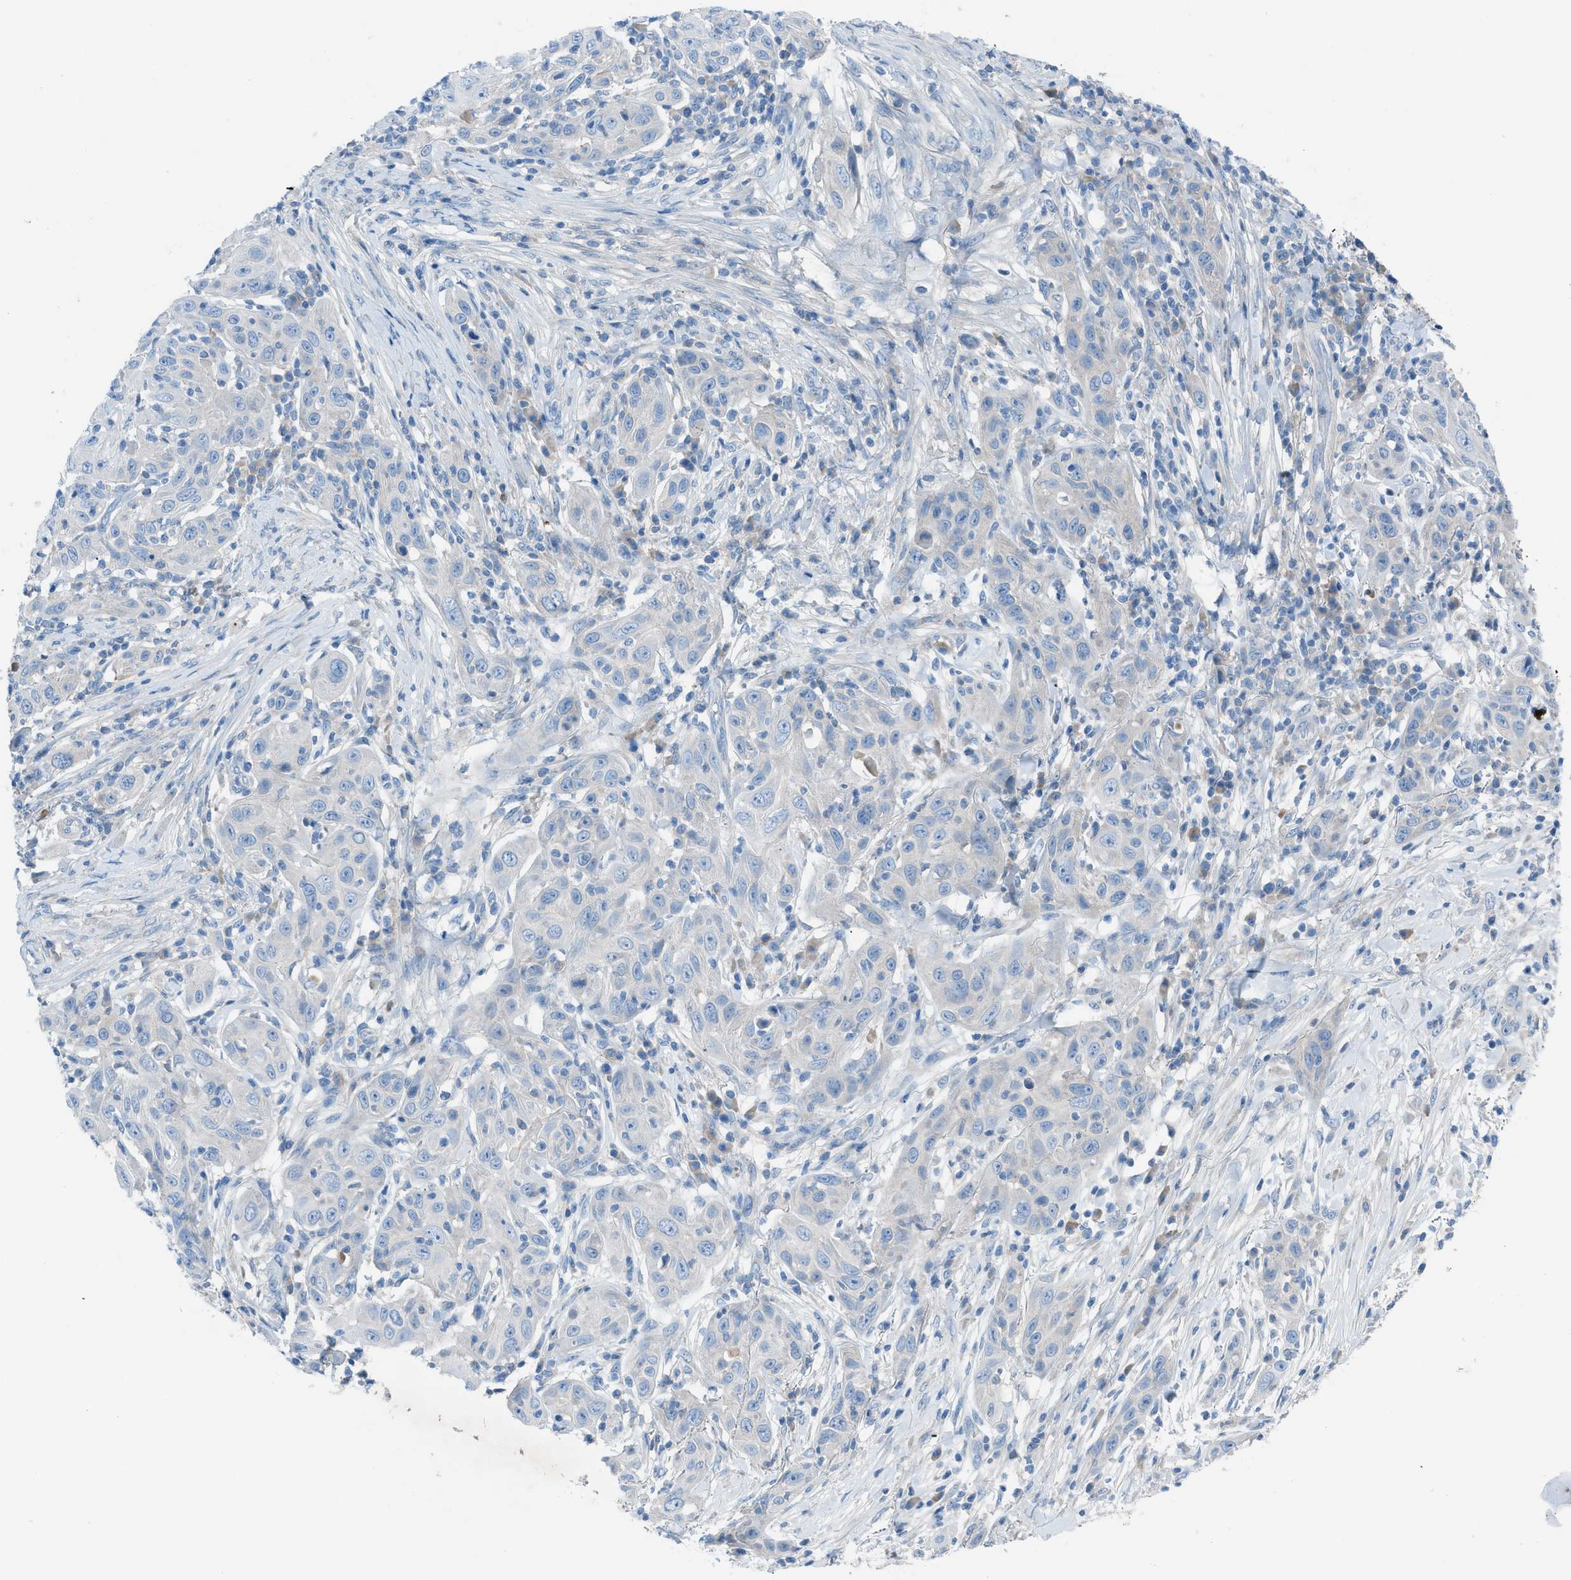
{"staining": {"intensity": "negative", "quantity": "none", "location": "none"}, "tissue": "skin cancer", "cell_type": "Tumor cells", "image_type": "cancer", "snomed": [{"axis": "morphology", "description": "Squamous cell carcinoma, NOS"}, {"axis": "topography", "description": "Skin"}], "caption": "This histopathology image is of squamous cell carcinoma (skin) stained with immunohistochemistry to label a protein in brown with the nuclei are counter-stained blue. There is no positivity in tumor cells.", "gene": "C5AR2", "patient": {"sex": "female", "age": 88}}